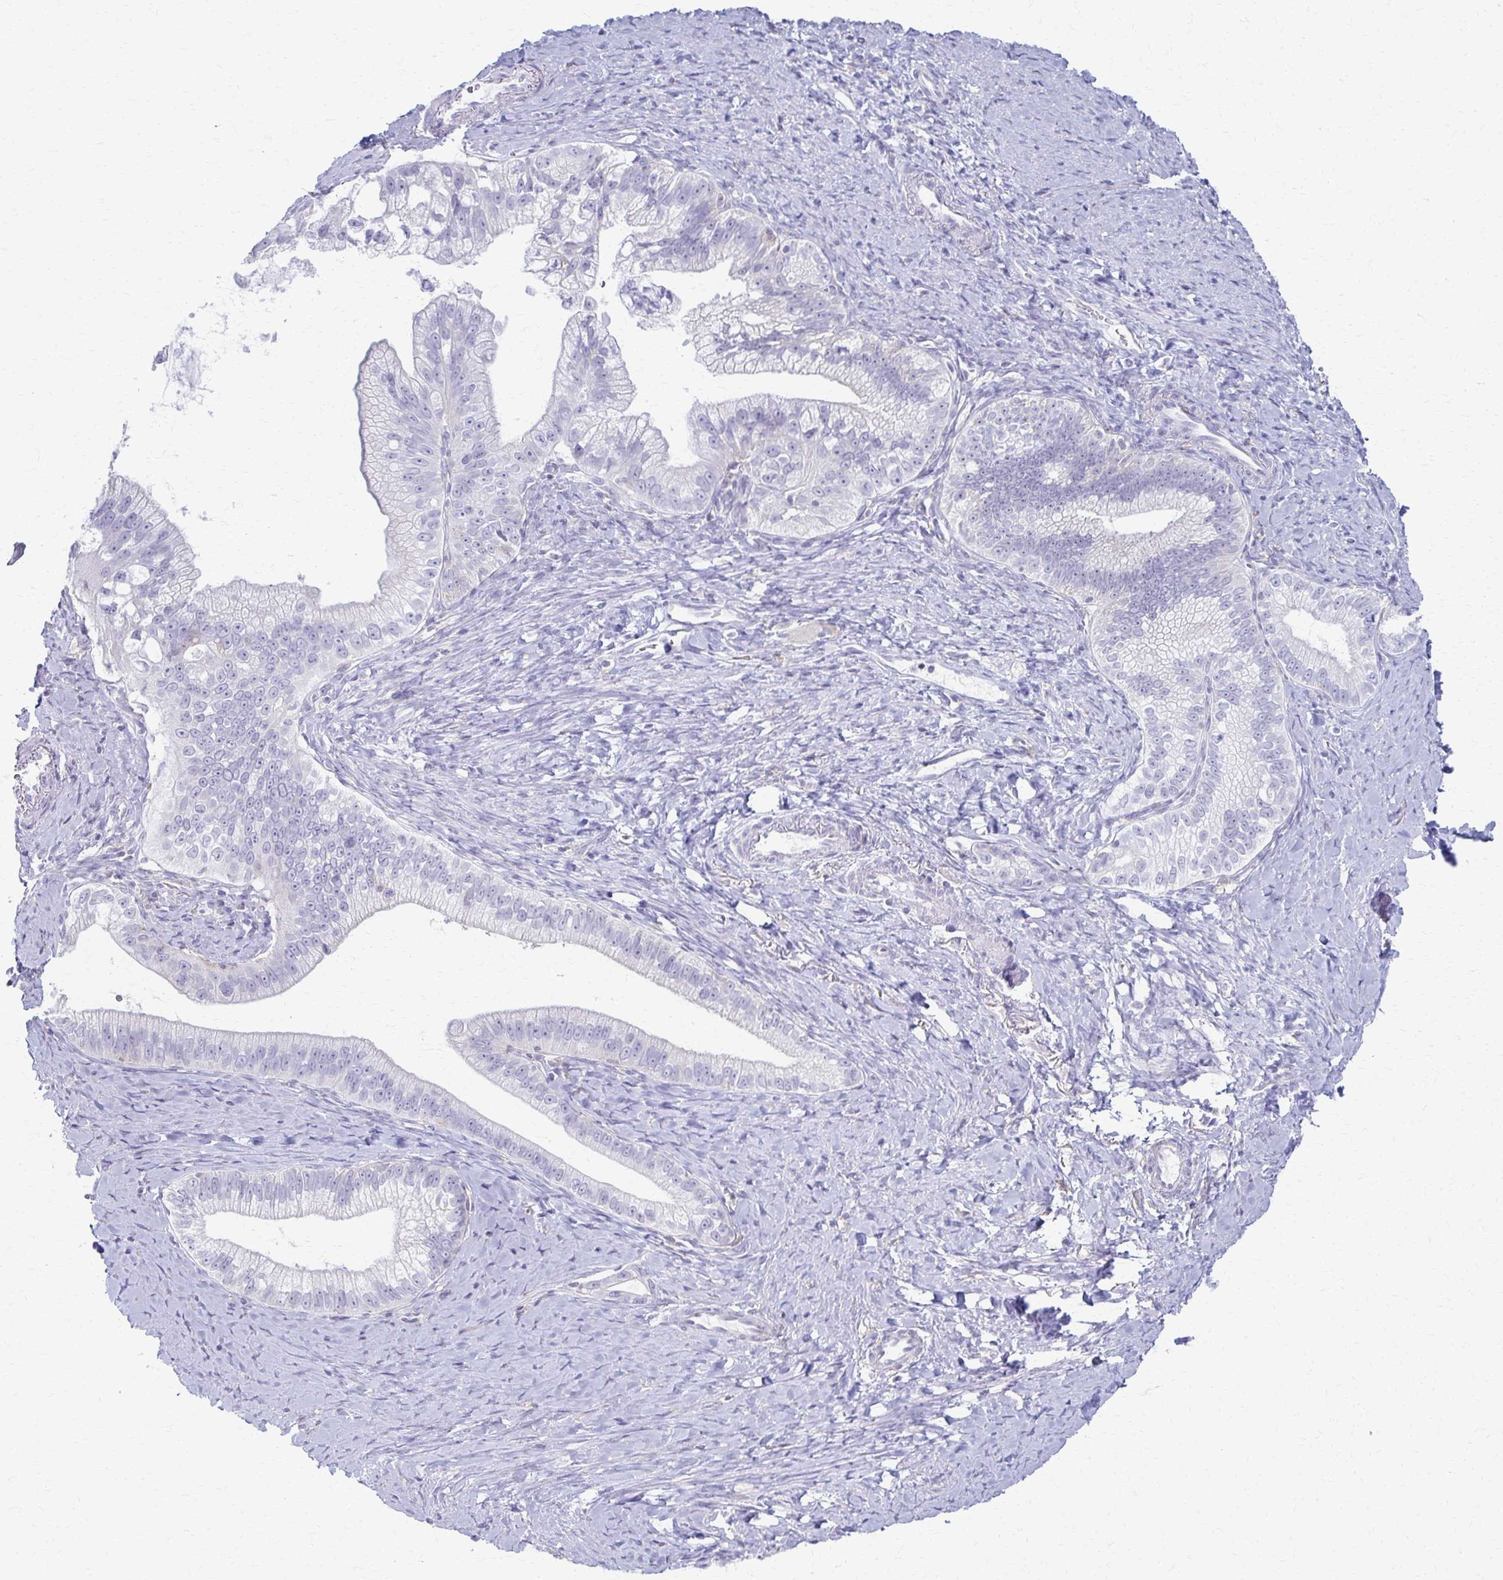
{"staining": {"intensity": "negative", "quantity": "none", "location": "none"}, "tissue": "pancreatic cancer", "cell_type": "Tumor cells", "image_type": "cancer", "snomed": [{"axis": "morphology", "description": "Adenocarcinoma, NOS"}, {"axis": "topography", "description": "Pancreas"}], "caption": "The micrograph demonstrates no significant expression in tumor cells of pancreatic cancer (adenocarcinoma). (DAB (3,3'-diaminobenzidine) immunohistochemistry, high magnification).", "gene": "FCGR2B", "patient": {"sex": "male", "age": 70}}